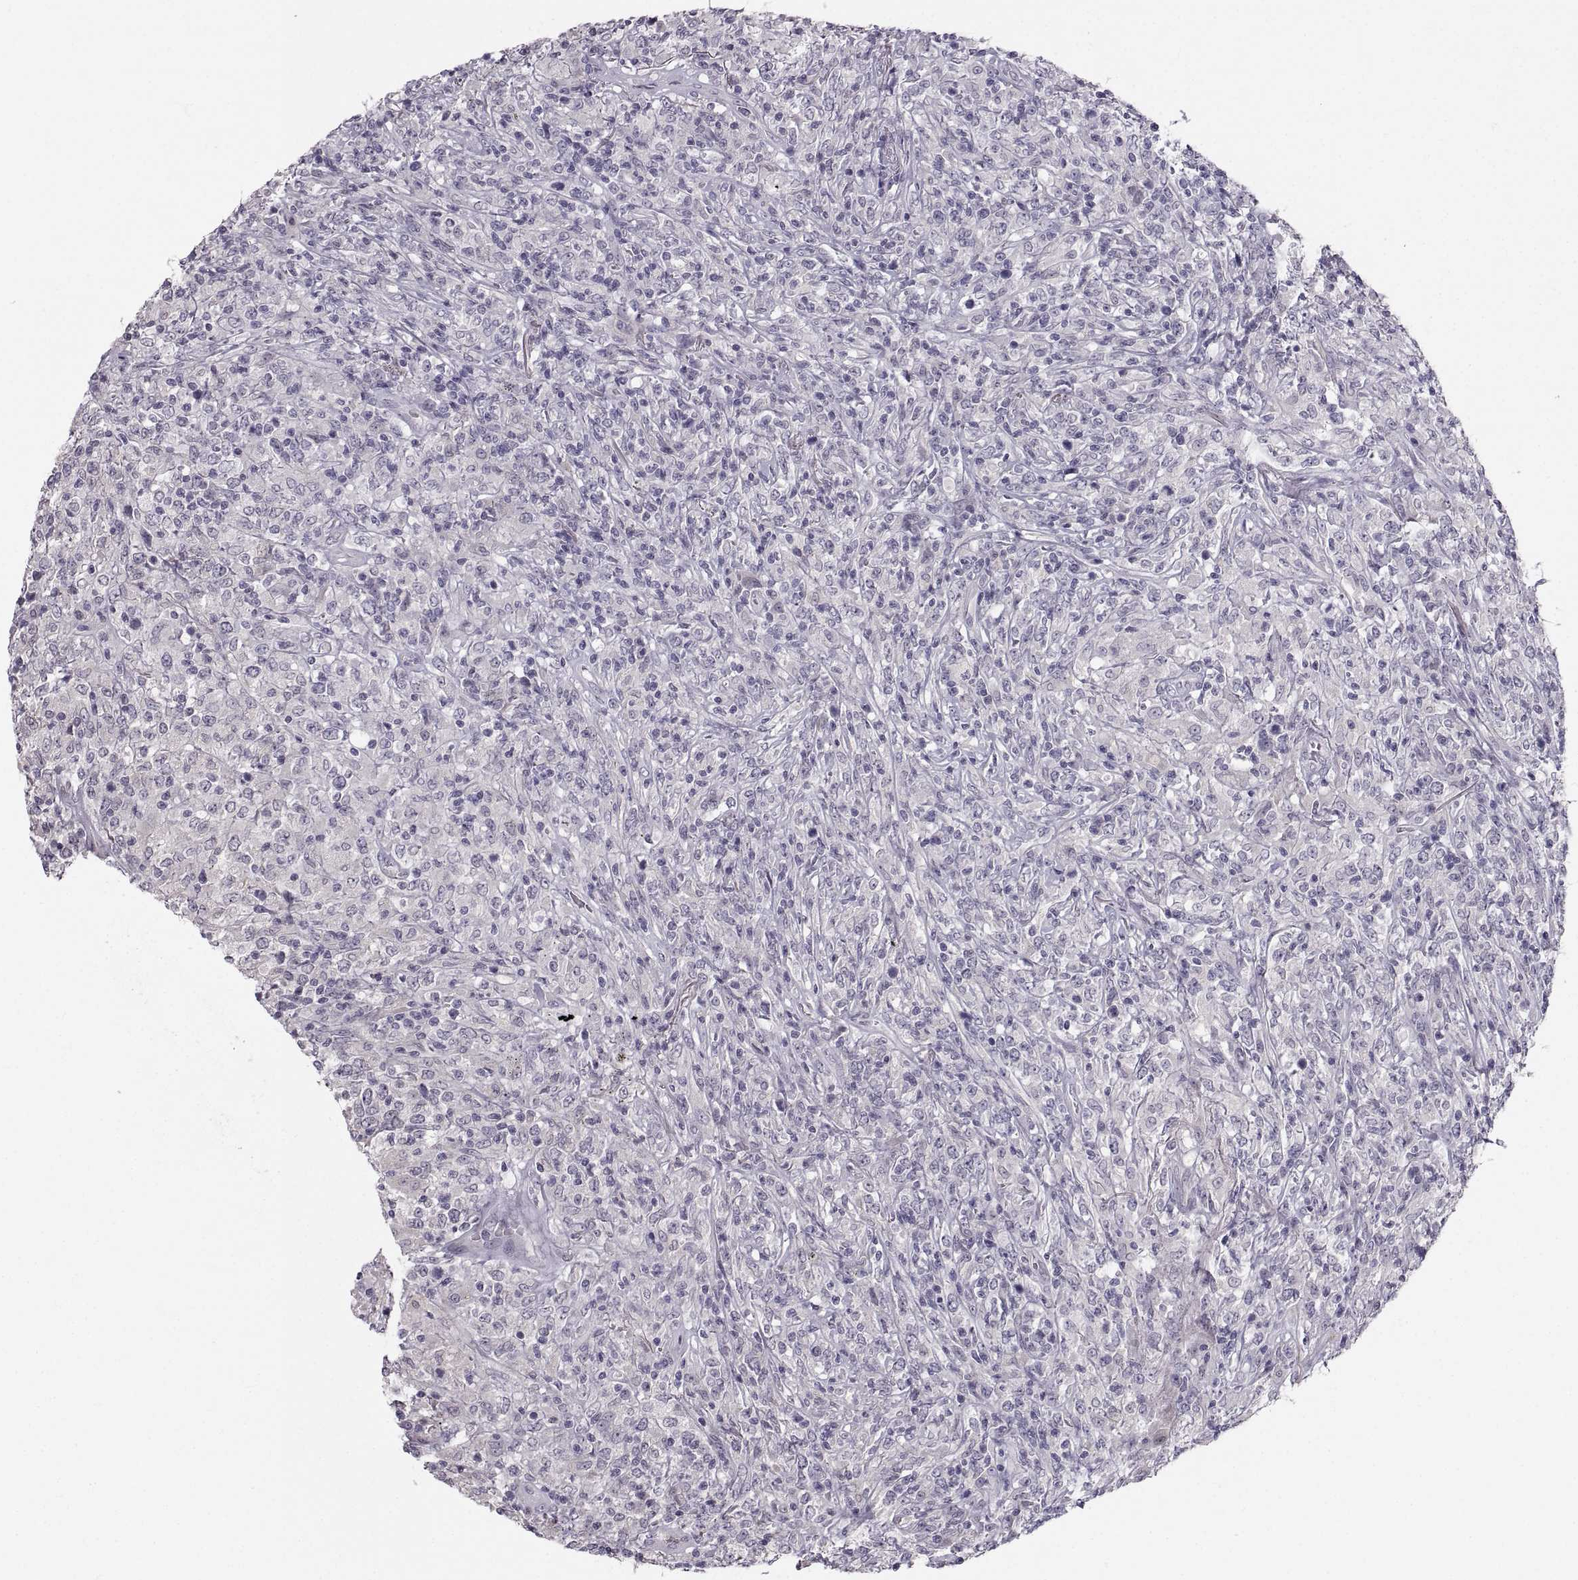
{"staining": {"intensity": "negative", "quantity": "none", "location": "none"}, "tissue": "lymphoma", "cell_type": "Tumor cells", "image_type": "cancer", "snomed": [{"axis": "morphology", "description": "Malignant lymphoma, non-Hodgkin's type, High grade"}, {"axis": "topography", "description": "Lung"}], "caption": "High power microscopy micrograph of an immunohistochemistry image of lymphoma, revealing no significant staining in tumor cells.", "gene": "ZNF185", "patient": {"sex": "male", "age": 79}}